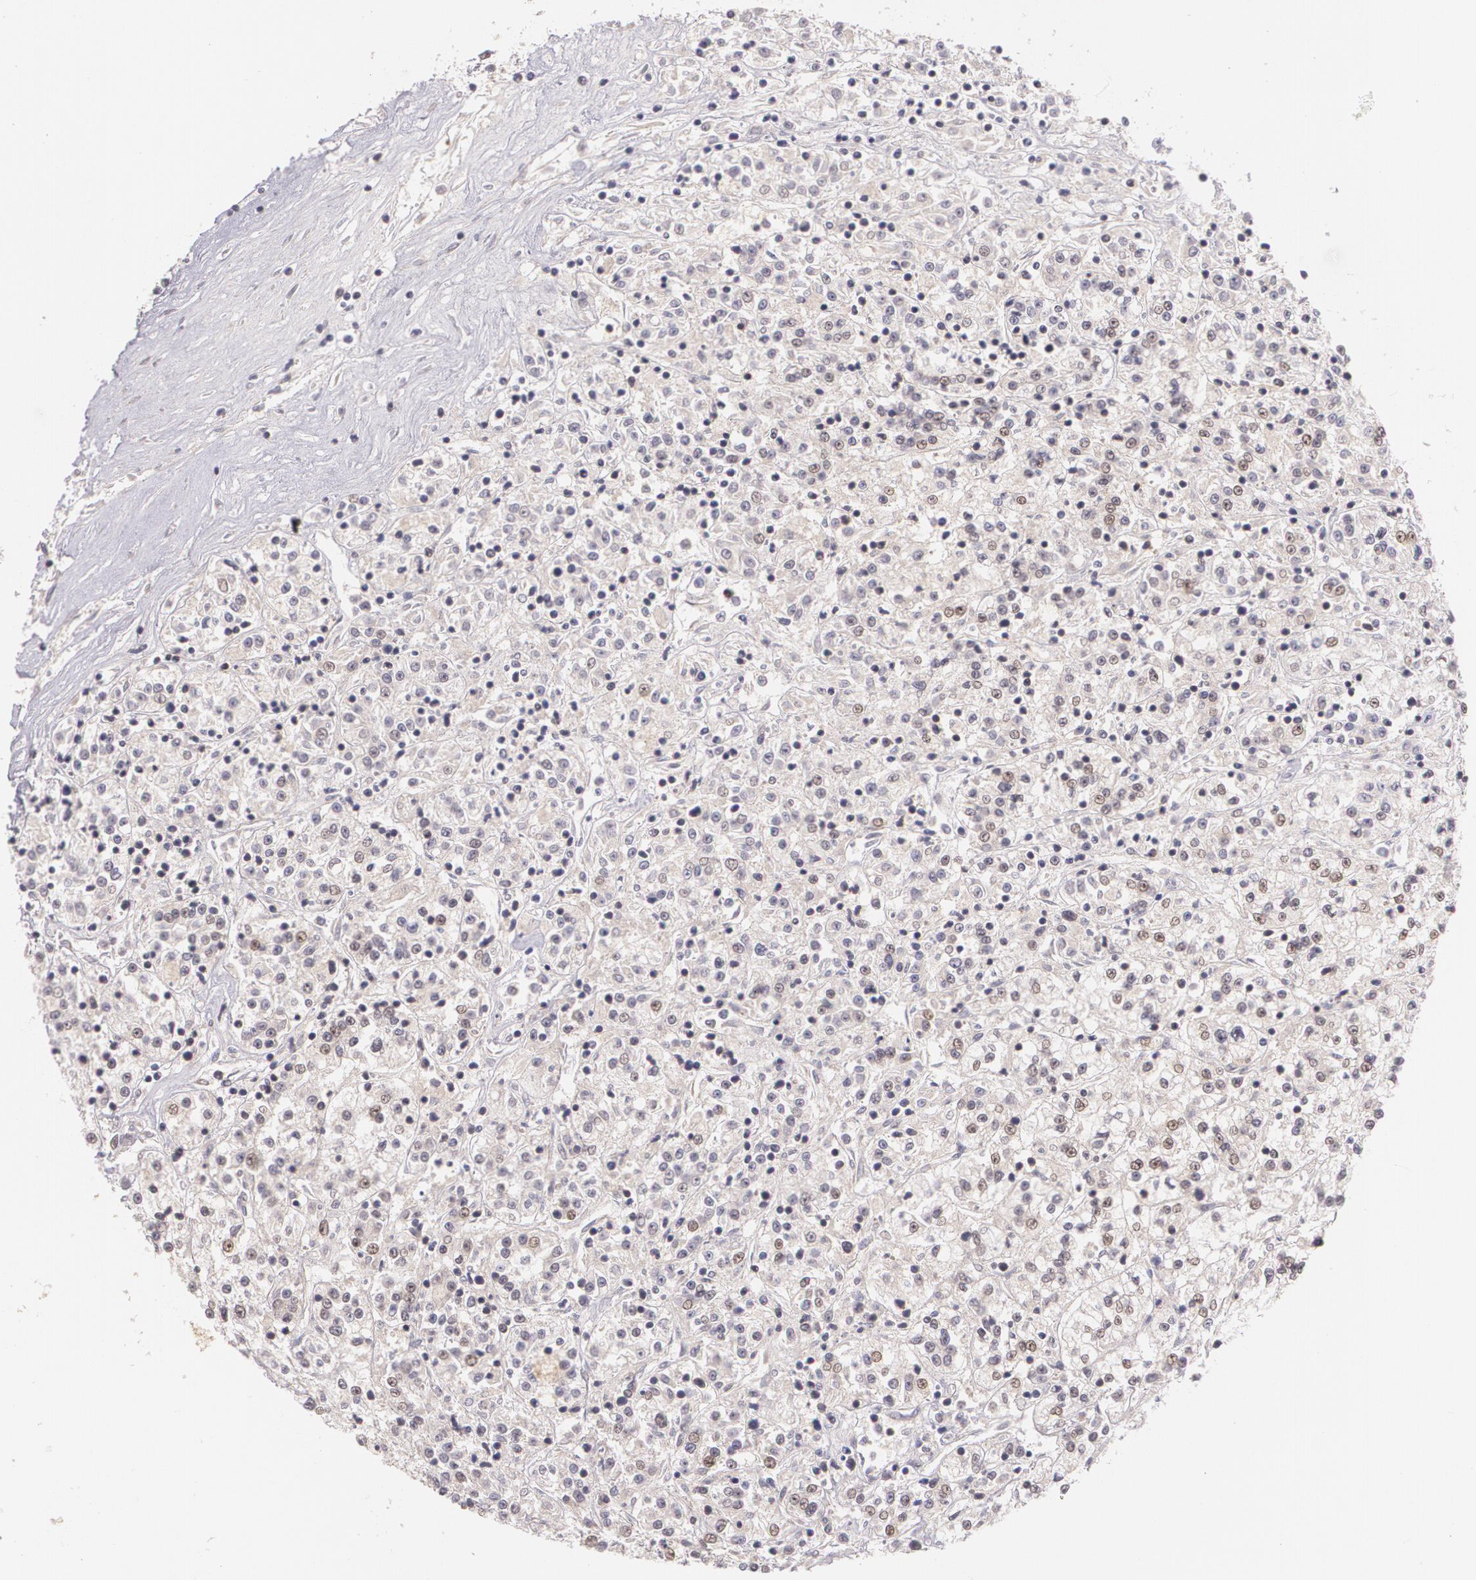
{"staining": {"intensity": "weak", "quantity": "<25%", "location": "nuclear"}, "tissue": "renal cancer", "cell_type": "Tumor cells", "image_type": "cancer", "snomed": [{"axis": "morphology", "description": "Adenocarcinoma, NOS"}, {"axis": "topography", "description": "Kidney"}], "caption": "Immunohistochemistry (IHC) histopathology image of renal adenocarcinoma stained for a protein (brown), which reveals no positivity in tumor cells.", "gene": "CUL2", "patient": {"sex": "female", "age": 76}}